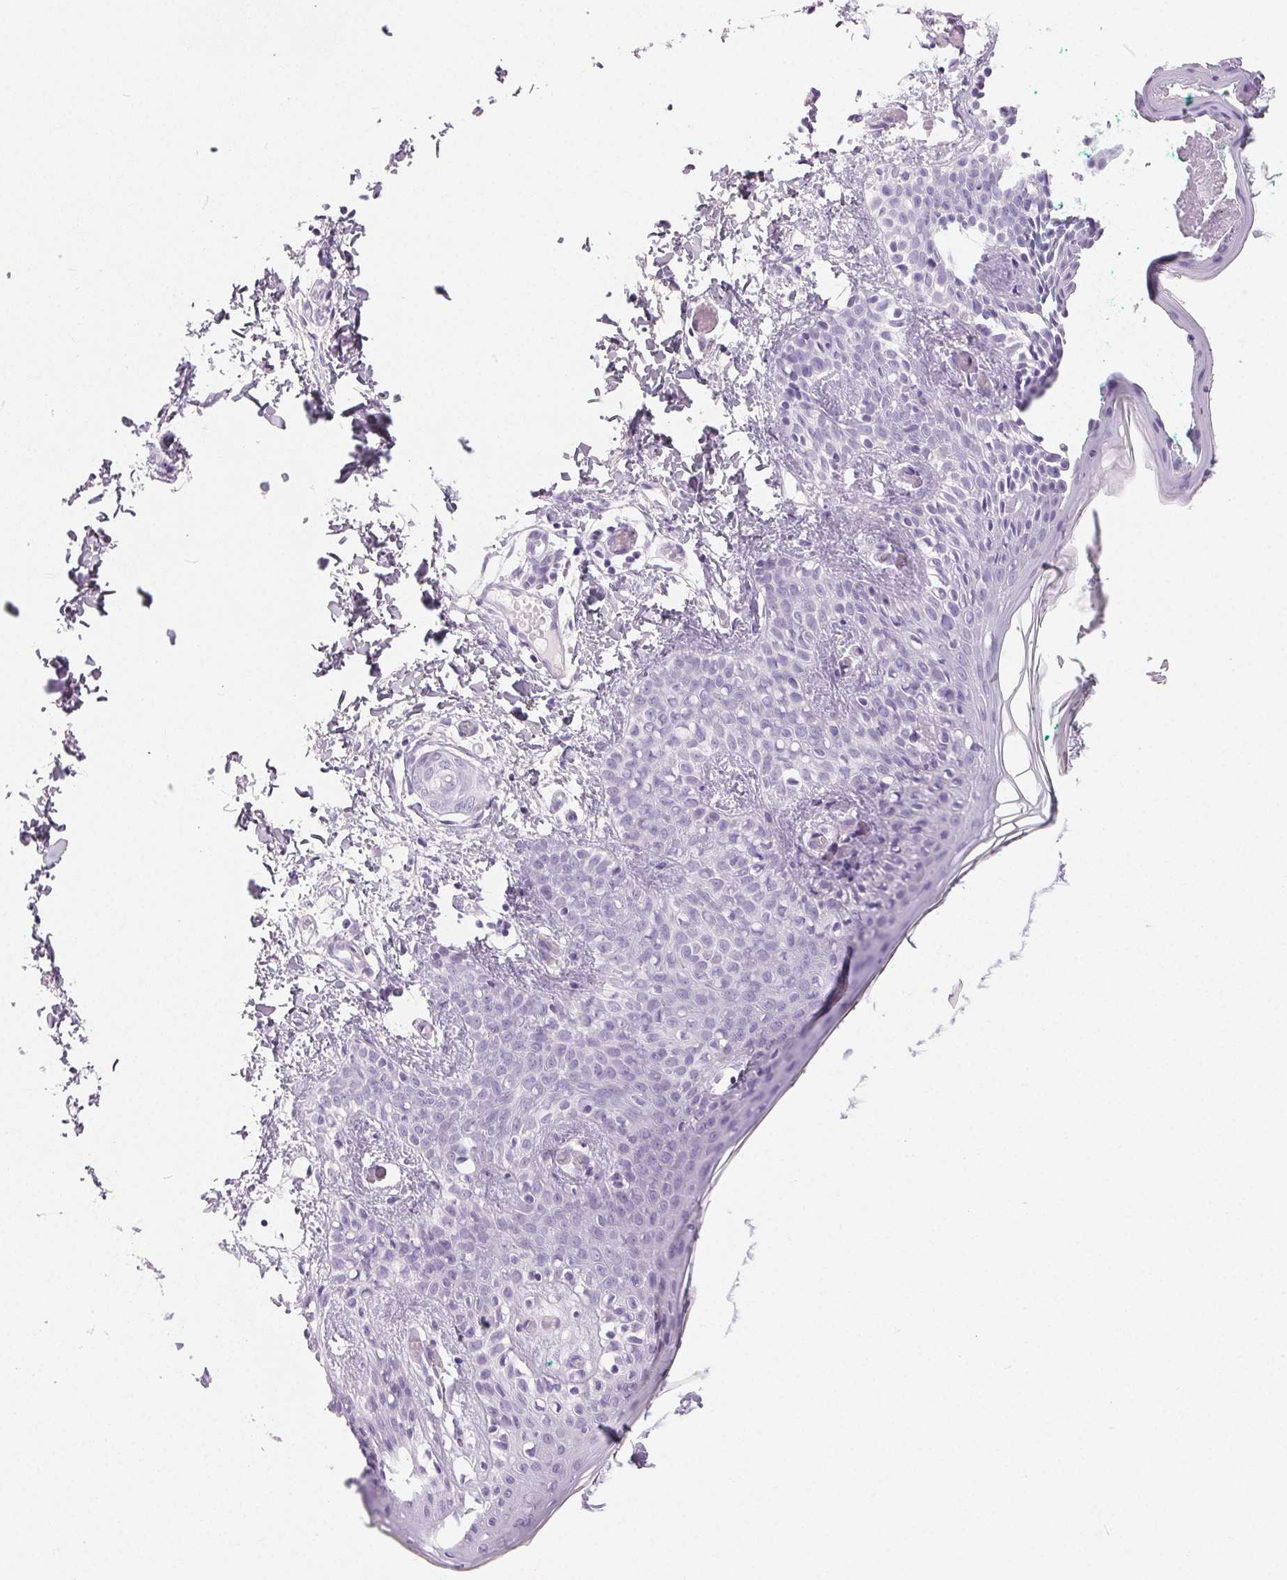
{"staining": {"intensity": "negative", "quantity": "none", "location": "none"}, "tissue": "skin", "cell_type": "Fibroblasts", "image_type": "normal", "snomed": [{"axis": "morphology", "description": "Normal tissue, NOS"}, {"axis": "topography", "description": "Skin"}], "caption": "High magnification brightfield microscopy of unremarkable skin stained with DAB (3,3'-diaminobenzidine) (brown) and counterstained with hematoxylin (blue): fibroblasts show no significant positivity. (DAB (3,3'-diaminobenzidine) IHC, high magnification).", "gene": "SPACA5B", "patient": {"sex": "male", "age": 16}}